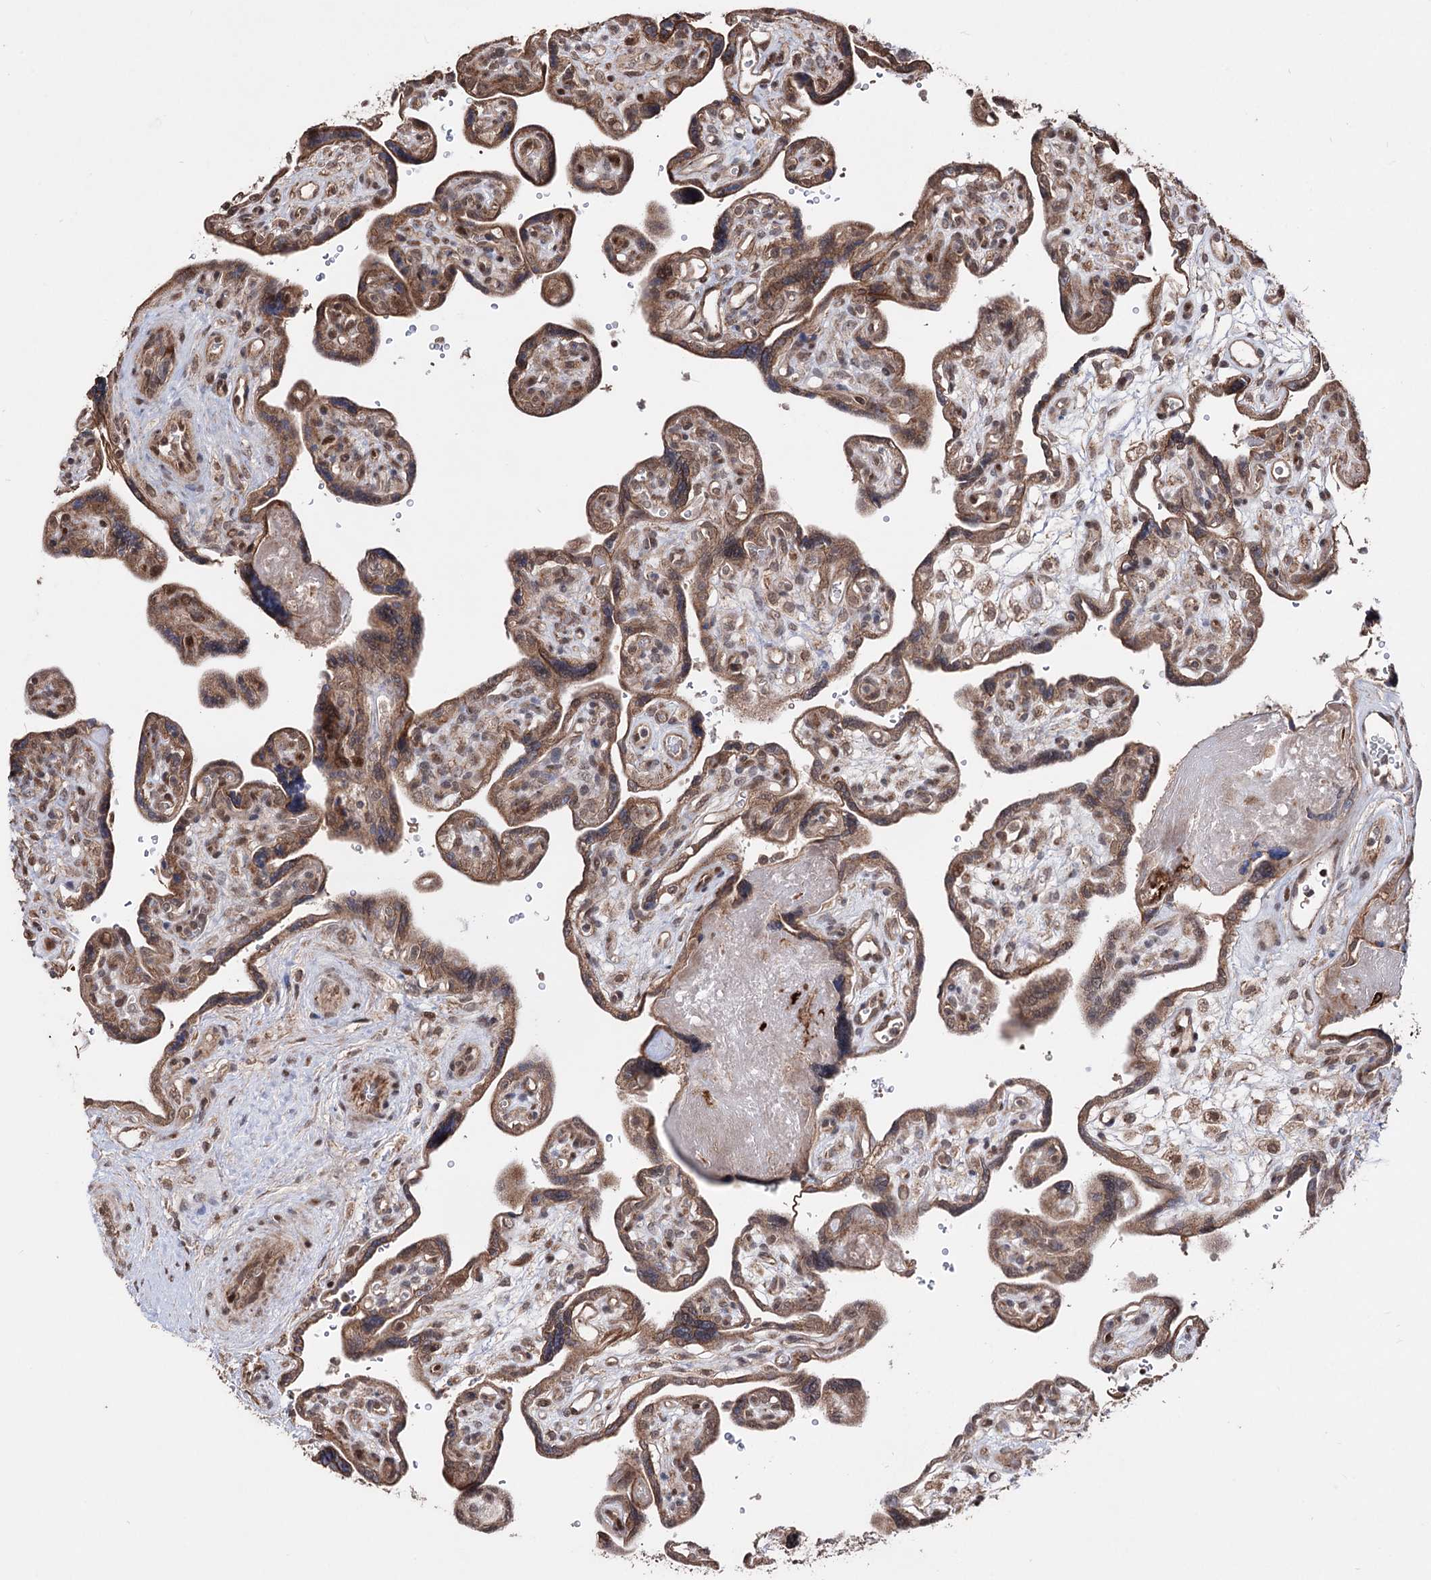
{"staining": {"intensity": "moderate", "quantity": ">75%", "location": "cytoplasmic/membranous"}, "tissue": "placenta", "cell_type": "Trophoblastic cells", "image_type": "normal", "snomed": [{"axis": "morphology", "description": "Normal tissue, NOS"}, {"axis": "topography", "description": "Placenta"}], "caption": "Immunohistochemical staining of unremarkable placenta shows moderate cytoplasmic/membranous protein expression in about >75% of trophoblastic cells. The staining is performed using DAB brown chromogen to label protein expression. The nuclei are counter-stained blue using hematoxylin.", "gene": "CPNE8", "patient": {"sex": "female", "age": 39}}